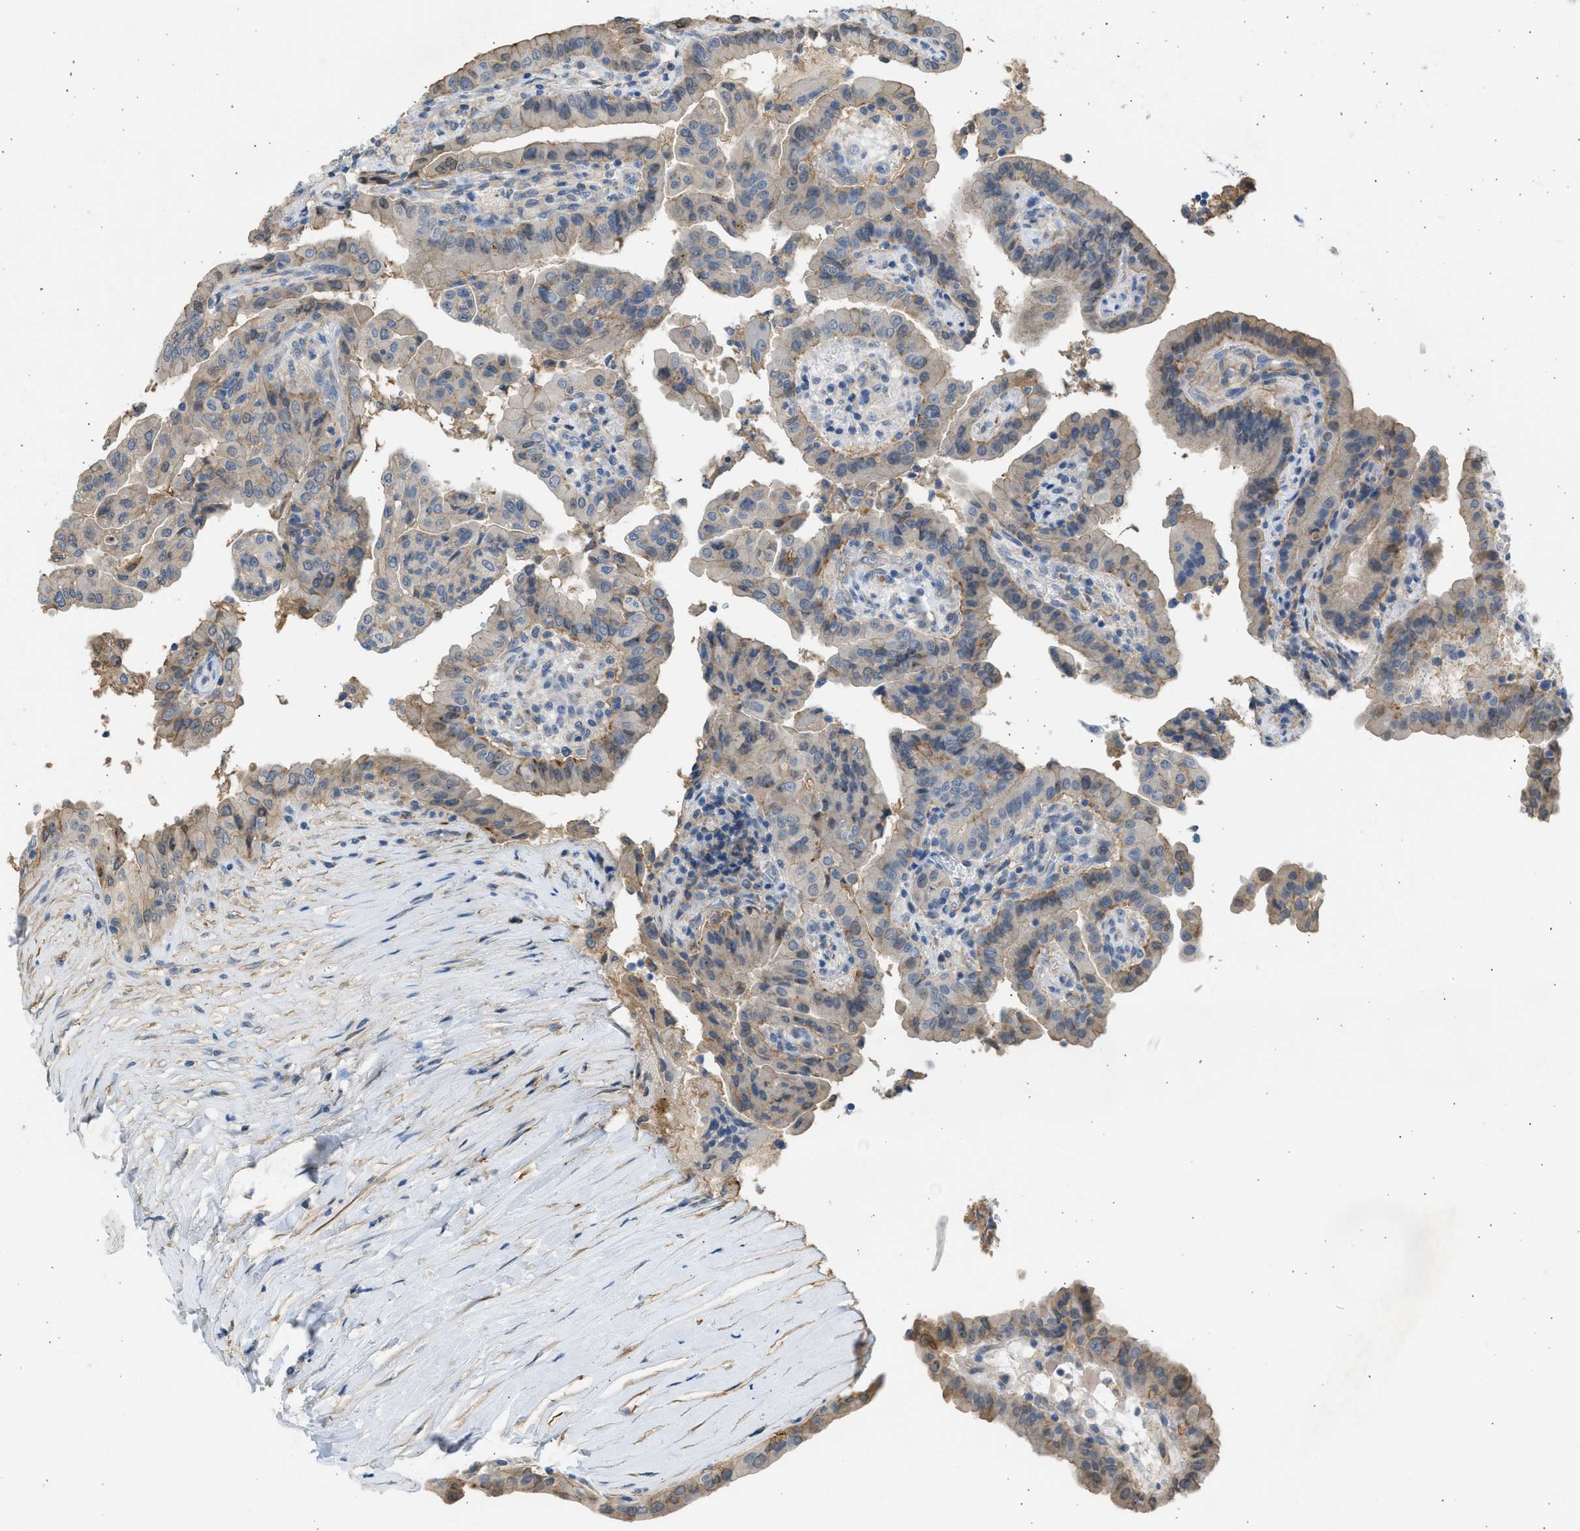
{"staining": {"intensity": "weak", "quantity": "<25%", "location": "cytoplasmic/membranous"}, "tissue": "thyroid cancer", "cell_type": "Tumor cells", "image_type": "cancer", "snomed": [{"axis": "morphology", "description": "Papillary adenocarcinoma, NOS"}, {"axis": "topography", "description": "Thyroid gland"}], "caption": "A micrograph of human thyroid papillary adenocarcinoma is negative for staining in tumor cells.", "gene": "PCNX3", "patient": {"sex": "male", "age": 33}}